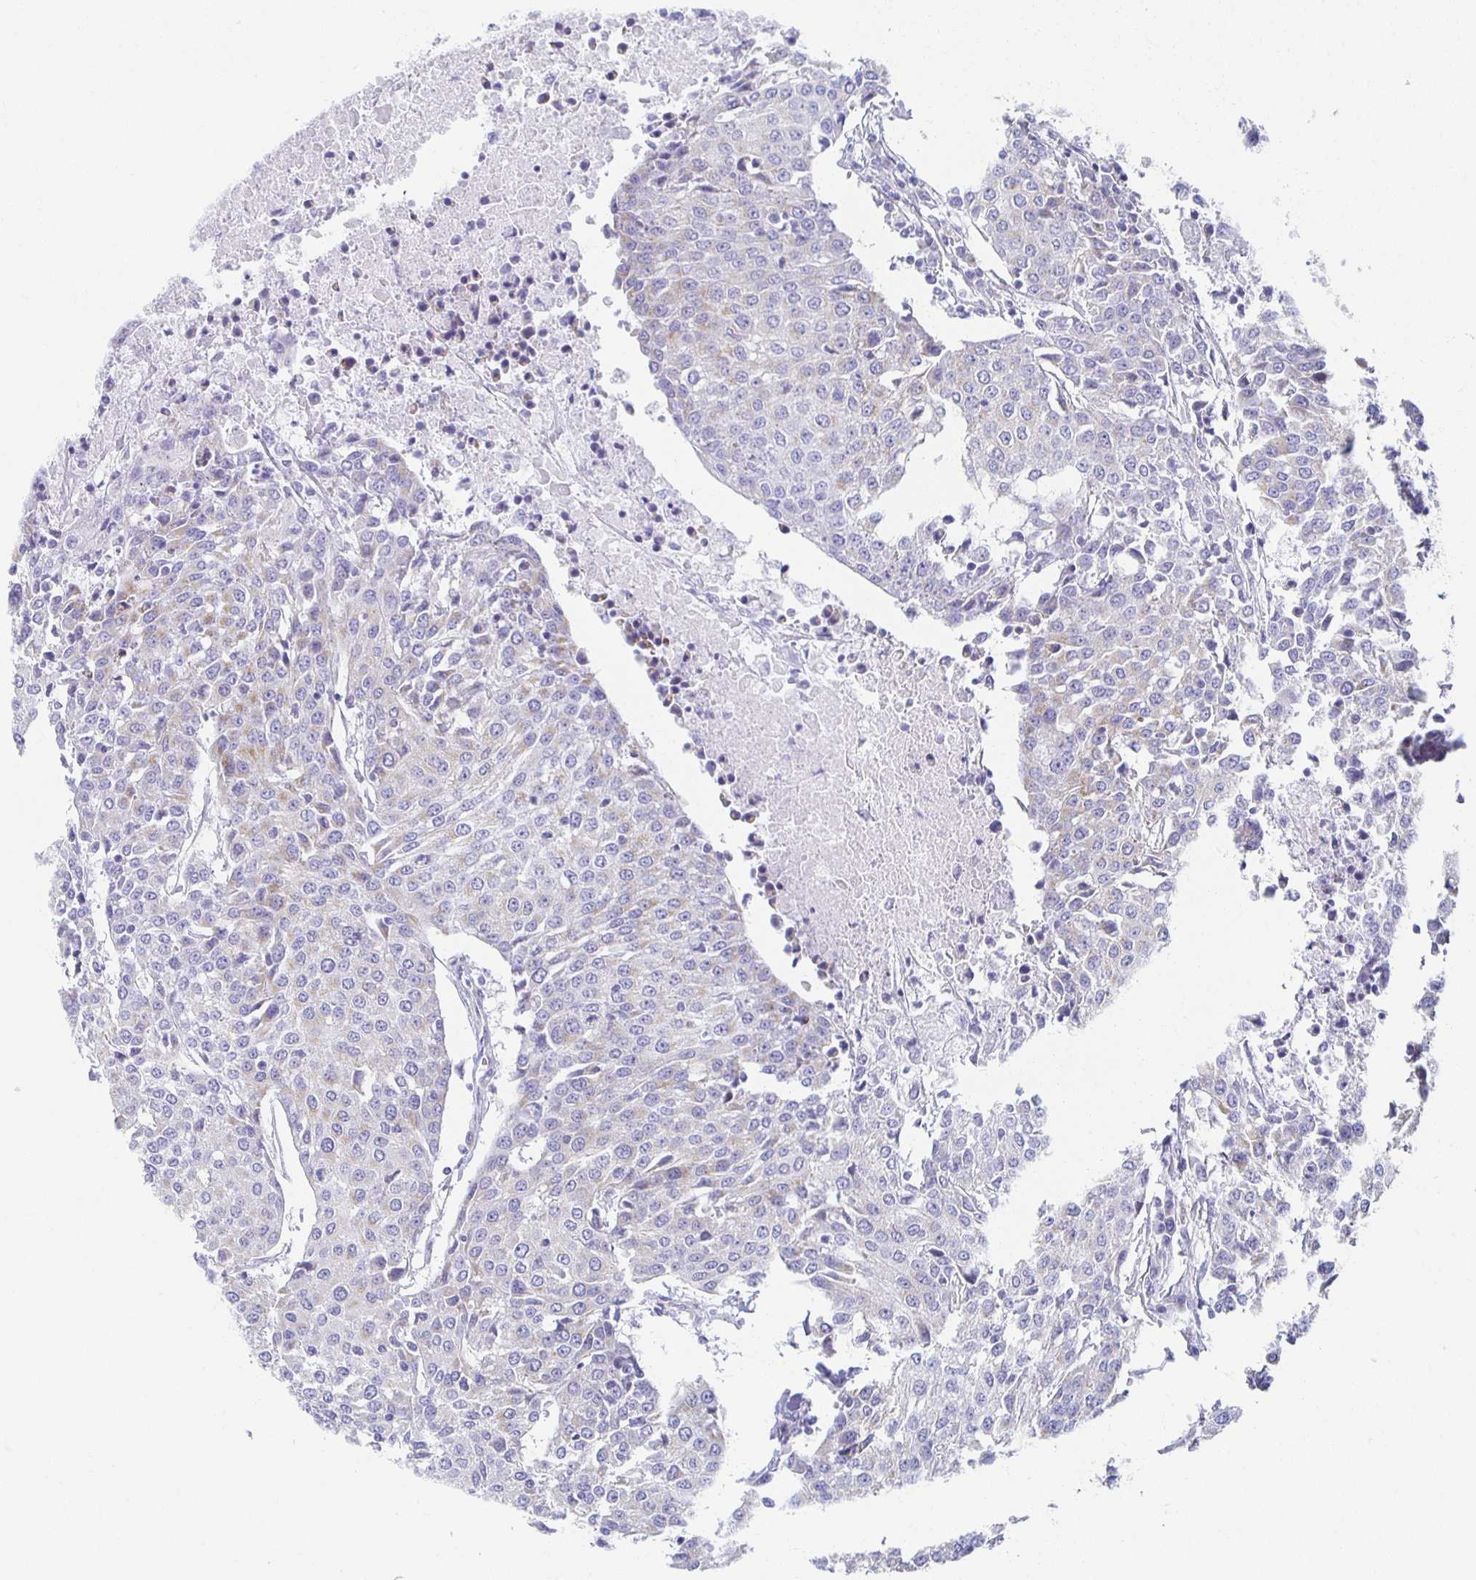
{"staining": {"intensity": "weak", "quantity": "<25%", "location": "cytoplasmic/membranous"}, "tissue": "urothelial cancer", "cell_type": "Tumor cells", "image_type": "cancer", "snomed": [{"axis": "morphology", "description": "Urothelial carcinoma, High grade"}, {"axis": "topography", "description": "Urinary bladder"}], "caption": "High magnification brightfield microscopy of high-grade urothelial carcinoma stained with DAB (brown) and counterstained with hematoxylin (blue): tumor cells show no significant expression.", "gene": "TEX44", "patient": {"sex": "female", "age": 85}}